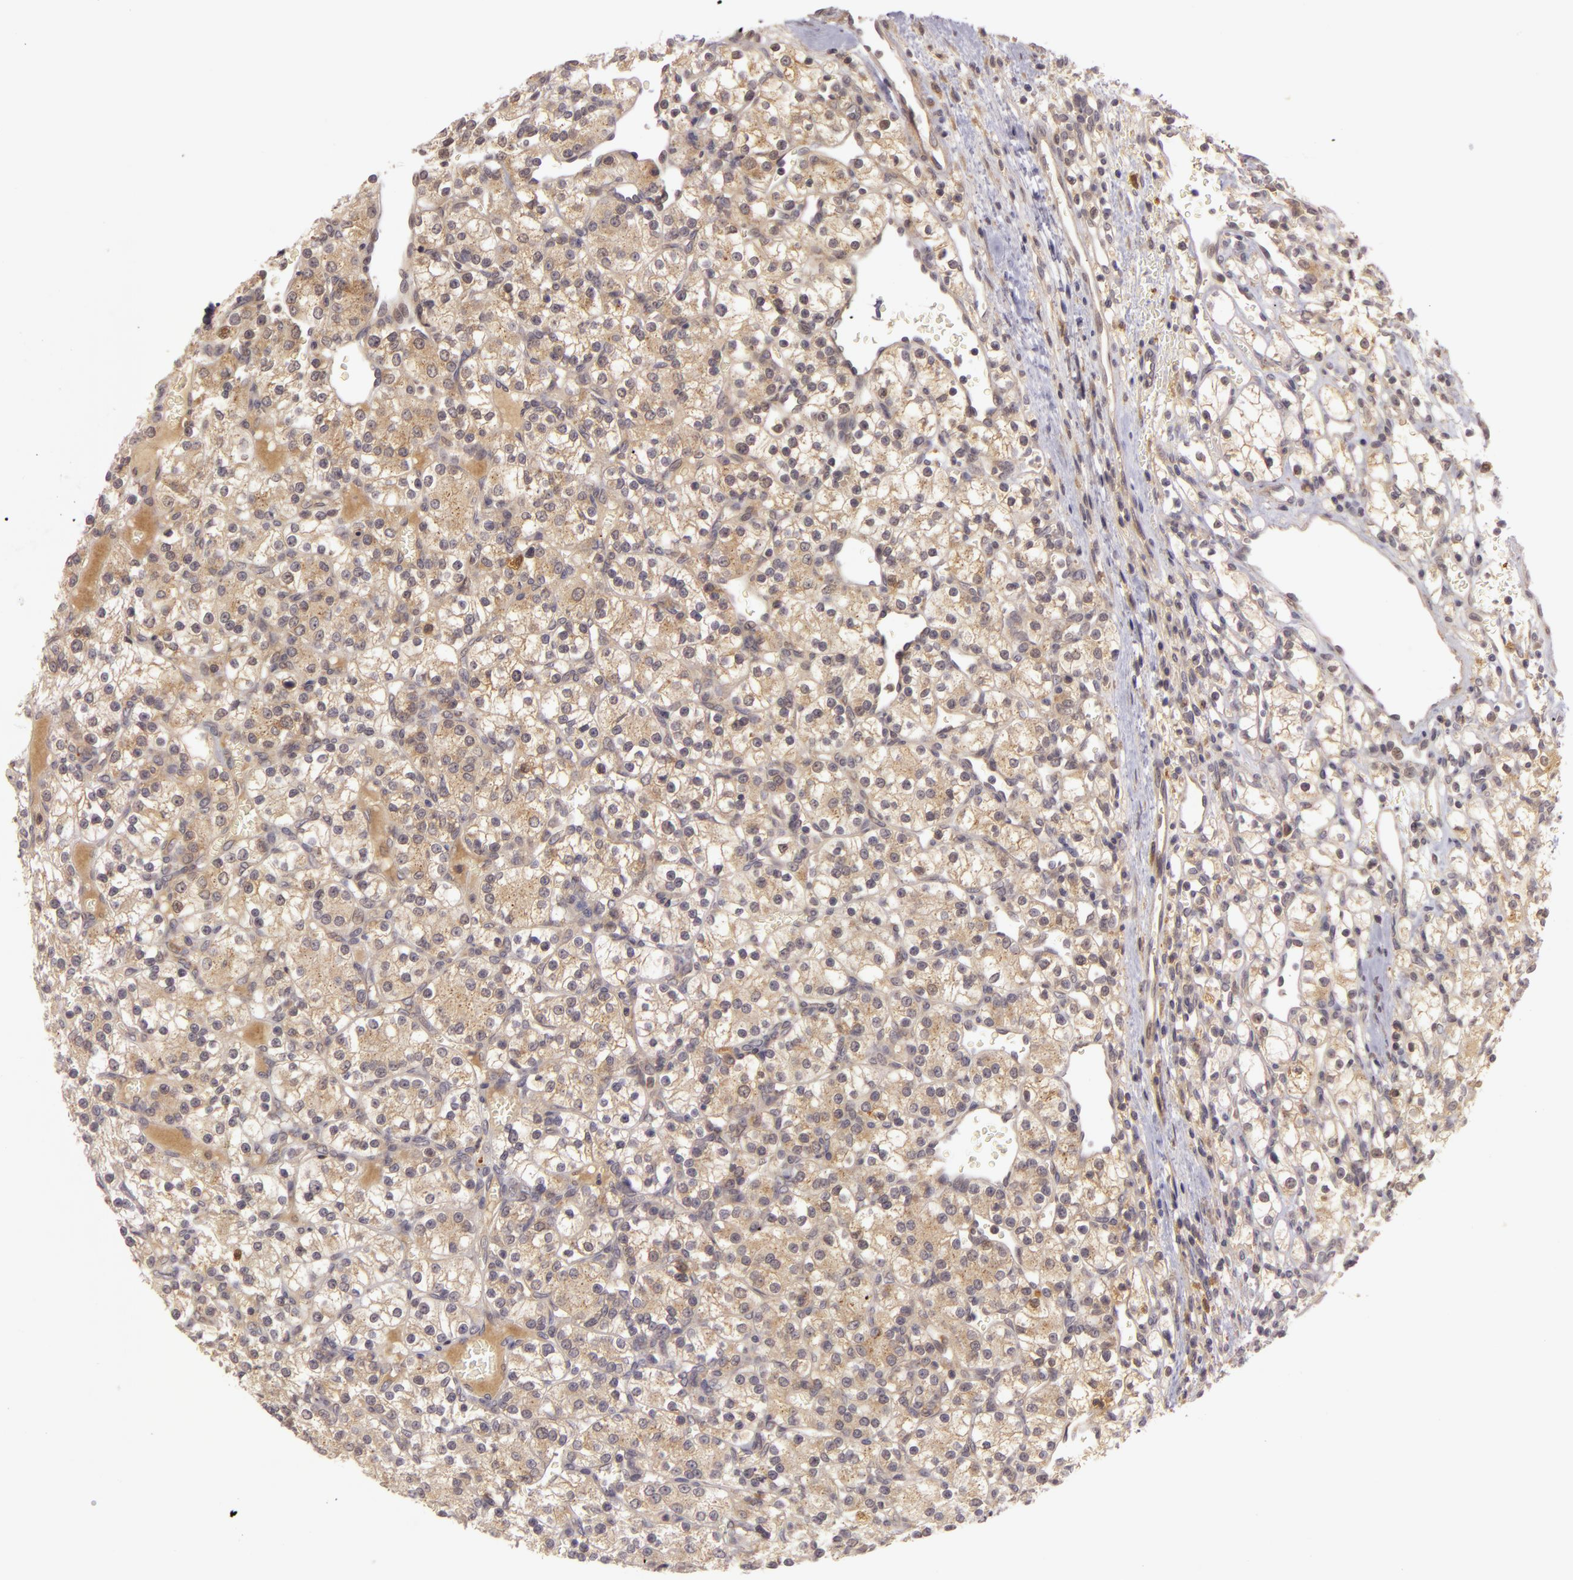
{"staining": {"intensity": "weak", "quantity": ">75%", "location": "cytoplasmic/membranous"}, "tissue": "renal cancer", "cell_type": "Tumor cells", "image_type": "cancer", "snomed": [{"axis": "morphology", "description": "Adenocarcinoma, NOS"}, {"axis": "topography", "description": "Kidney"}], "caption": "High-power microscopy captured an immunohistochemistry (IHC) image of renal cancer, revealing weak cytoplasmic/membranous expression in about >75% of tumor cells. The staining was performed using DAB to visualize the protein expression in brown, while the nuclei were stained in blue with hematoxylin (Magnification: 20x).", "gene": "PPP1R3F", "patient": {"sex": "female", "age": 62}}